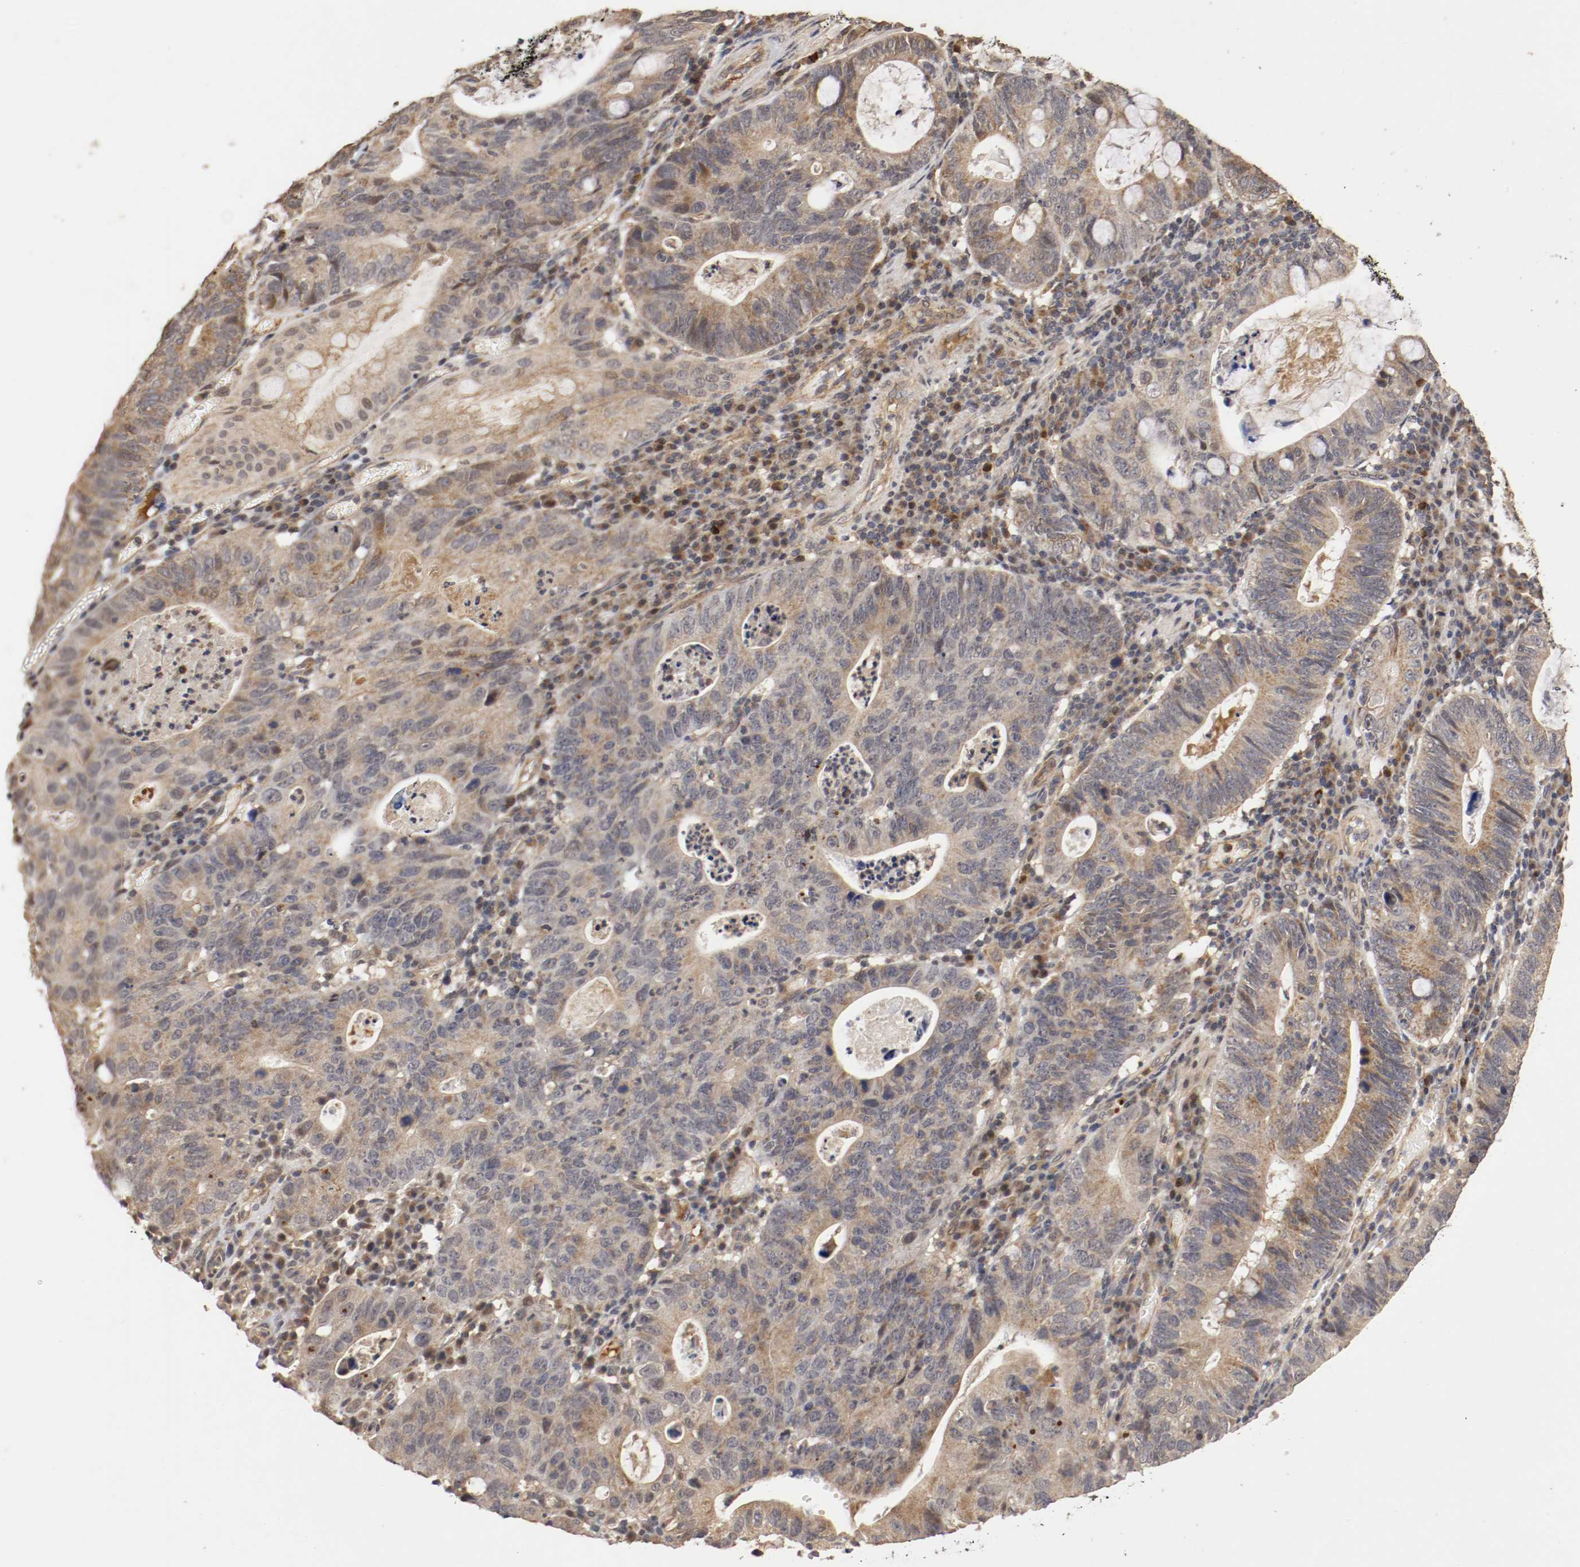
{"staining": {"intensity": "moderate", "quantity": "25%-75%", "location": "cytoplasmic/membranous"}, "tissue": "stomach cancer", "cell_type": "Tumor cells", "image_type": "cancer", "snomed": [{"axis": "morphology", "description": "Adenocarcinoma, NOS"}, {"axis": "topography", "description": "Stomach"}], "caption": "Immunohistochemical staining of stomach adenocarcinoma shows moderate cytoplasmic/membranous protein expression in approximately 25%-75% of tumor cells.", "gene": "TNFRSF1B", "patient": {"sex": "male", "age": 59}}